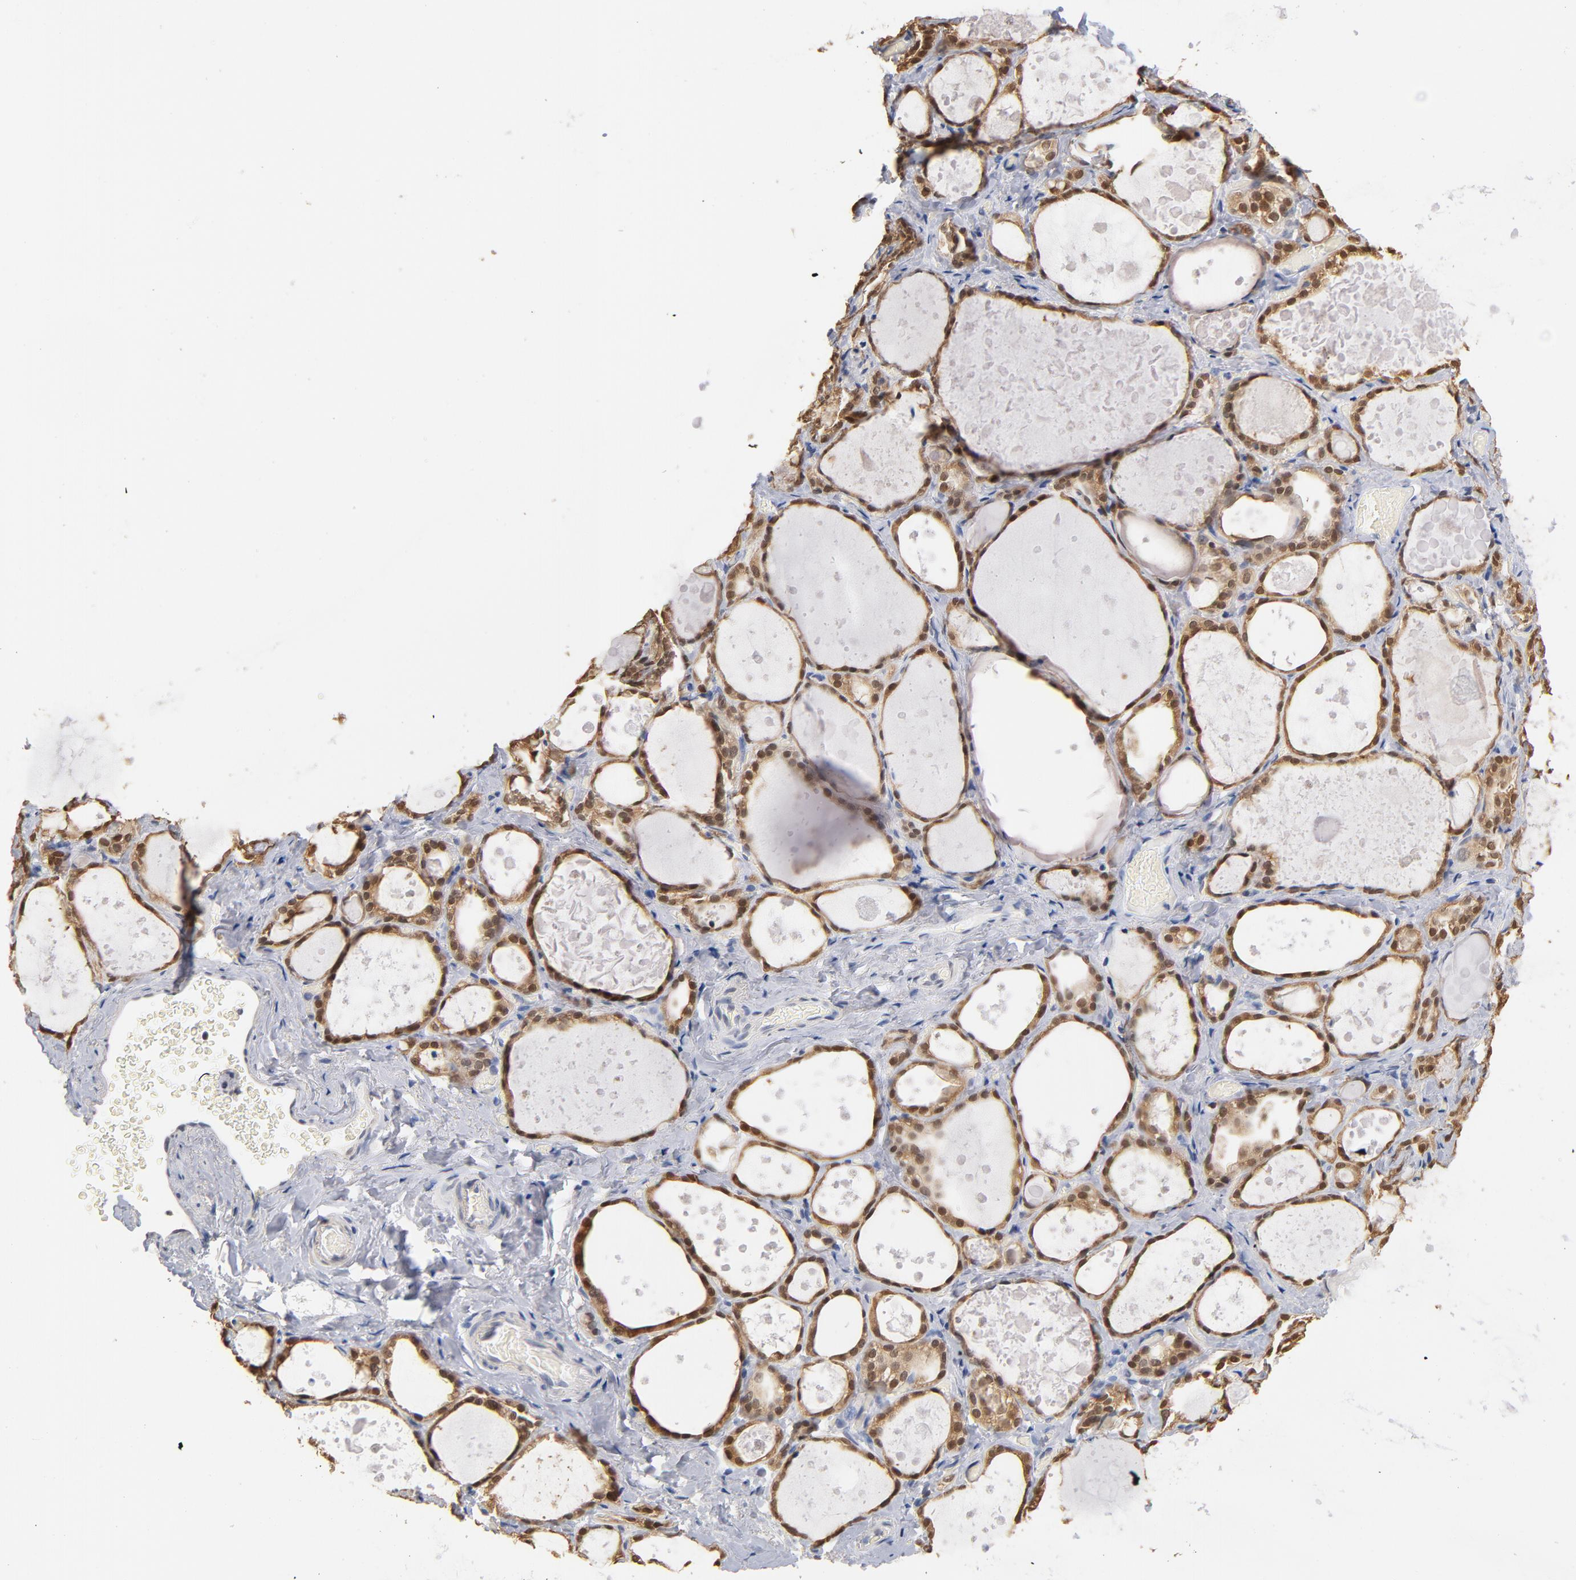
{"staining": {"intensity": "strong", "quantity": ">75%", "location": "cytoplasmic/membranous"}, "tissue": "thyroid gland", "cell_type": "Glandular cells", "image_type": "normal", "snomed": [{"axis": "morphology", "description": "Normal tissue, NOS"}, {"axis": "topography", "description": "Thyroid gland"}], "caption": "Immunohistochemistry (DAB (3,3'-diaminobenzidine)) staining of normal human thyroid gland demonstrates strong cytoplasmic/membranous protein staining in about >75% of glandular cells. (brown staining indicates protein expression, while blue staining denotes nuclei).", "gene": "MIF", "patient": {"sex": "female", "age": 75}}